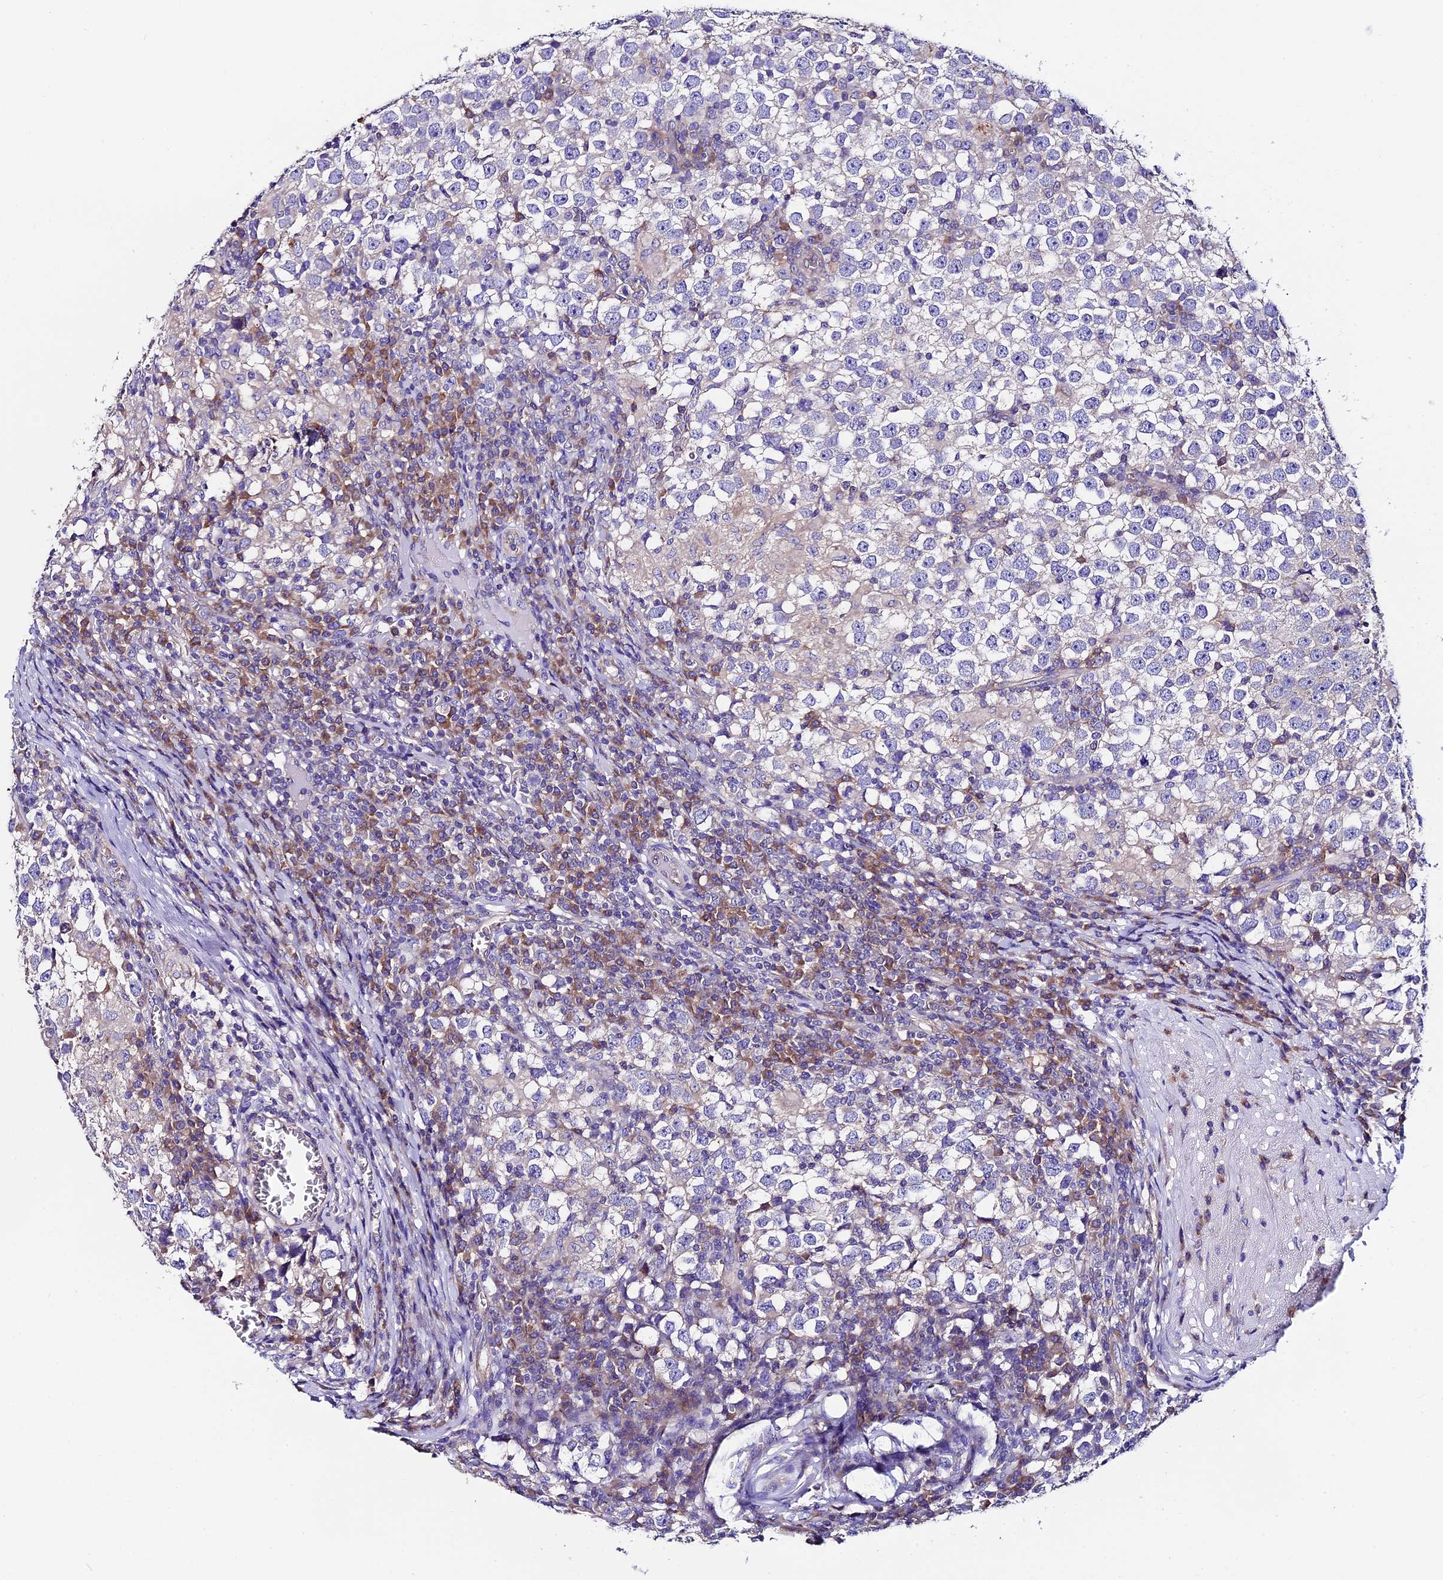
{"staining": {"intensity": "negative", "quantity": "none", "location": "none"}, "tissue": "testis cancer", "cell_type": "Tumor cells", "image_type": "cancer", "snomed": [{"axis": "morphology", "description": "Seminoma, NOS"}, {"axis": "topography", "description": "Testis"}], "caption": "Testis cancer (seminoma) was stained to show a protein in brown. There is no significant positivity in tumor cells.", "gene": "COMTD1", "patient": {"sex": "male", "age": 65}}